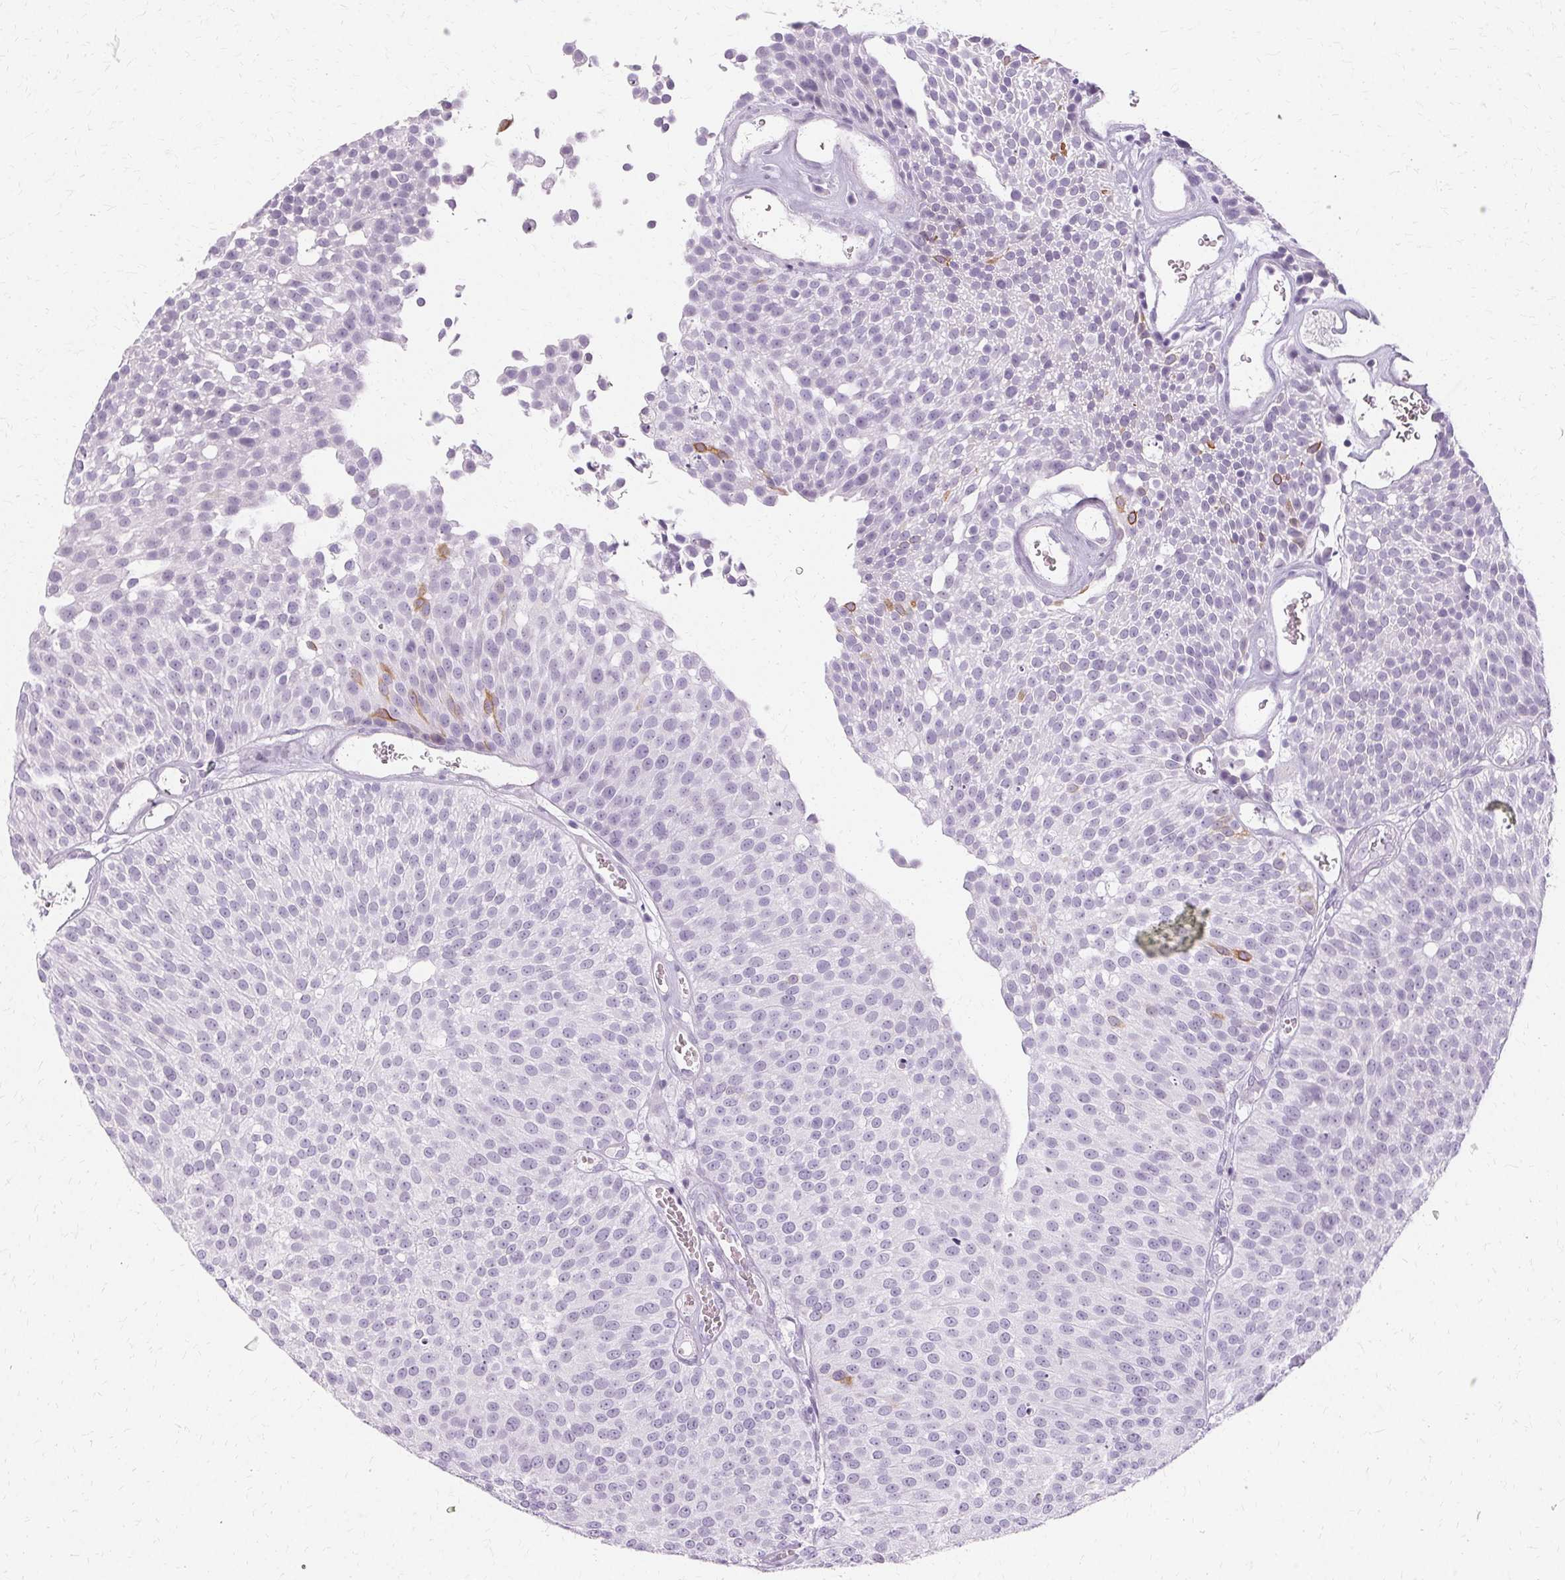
{"staining": {"intensity": "moderate", "quantity": "<25%", "location": "cytoplasmic/membranous"}, "tissue": "urothelial cancer", "cell_type": "Tumor cells", "image_type": "cancer", "snomed": [{"axis": "morphology", "description": "Urothelial carcinoma, Low grade"}, {"axis": "topography", "description": "Urinary bladder"}], "caption": "High-magnification brightfield microscopy of low-grade urothelial carcinoma stained with DAB (brown) and counterstained with hematoxylin (blue). tumor cells exhibit moderate cytoplasmic/membranous expression is appreciated in approximately<25% of cells. (brown staining indicates protein expression, while blue staining denotes nuclei).", "gene": "KRT6C", "patient": {"sex": "female", "age": 79}}